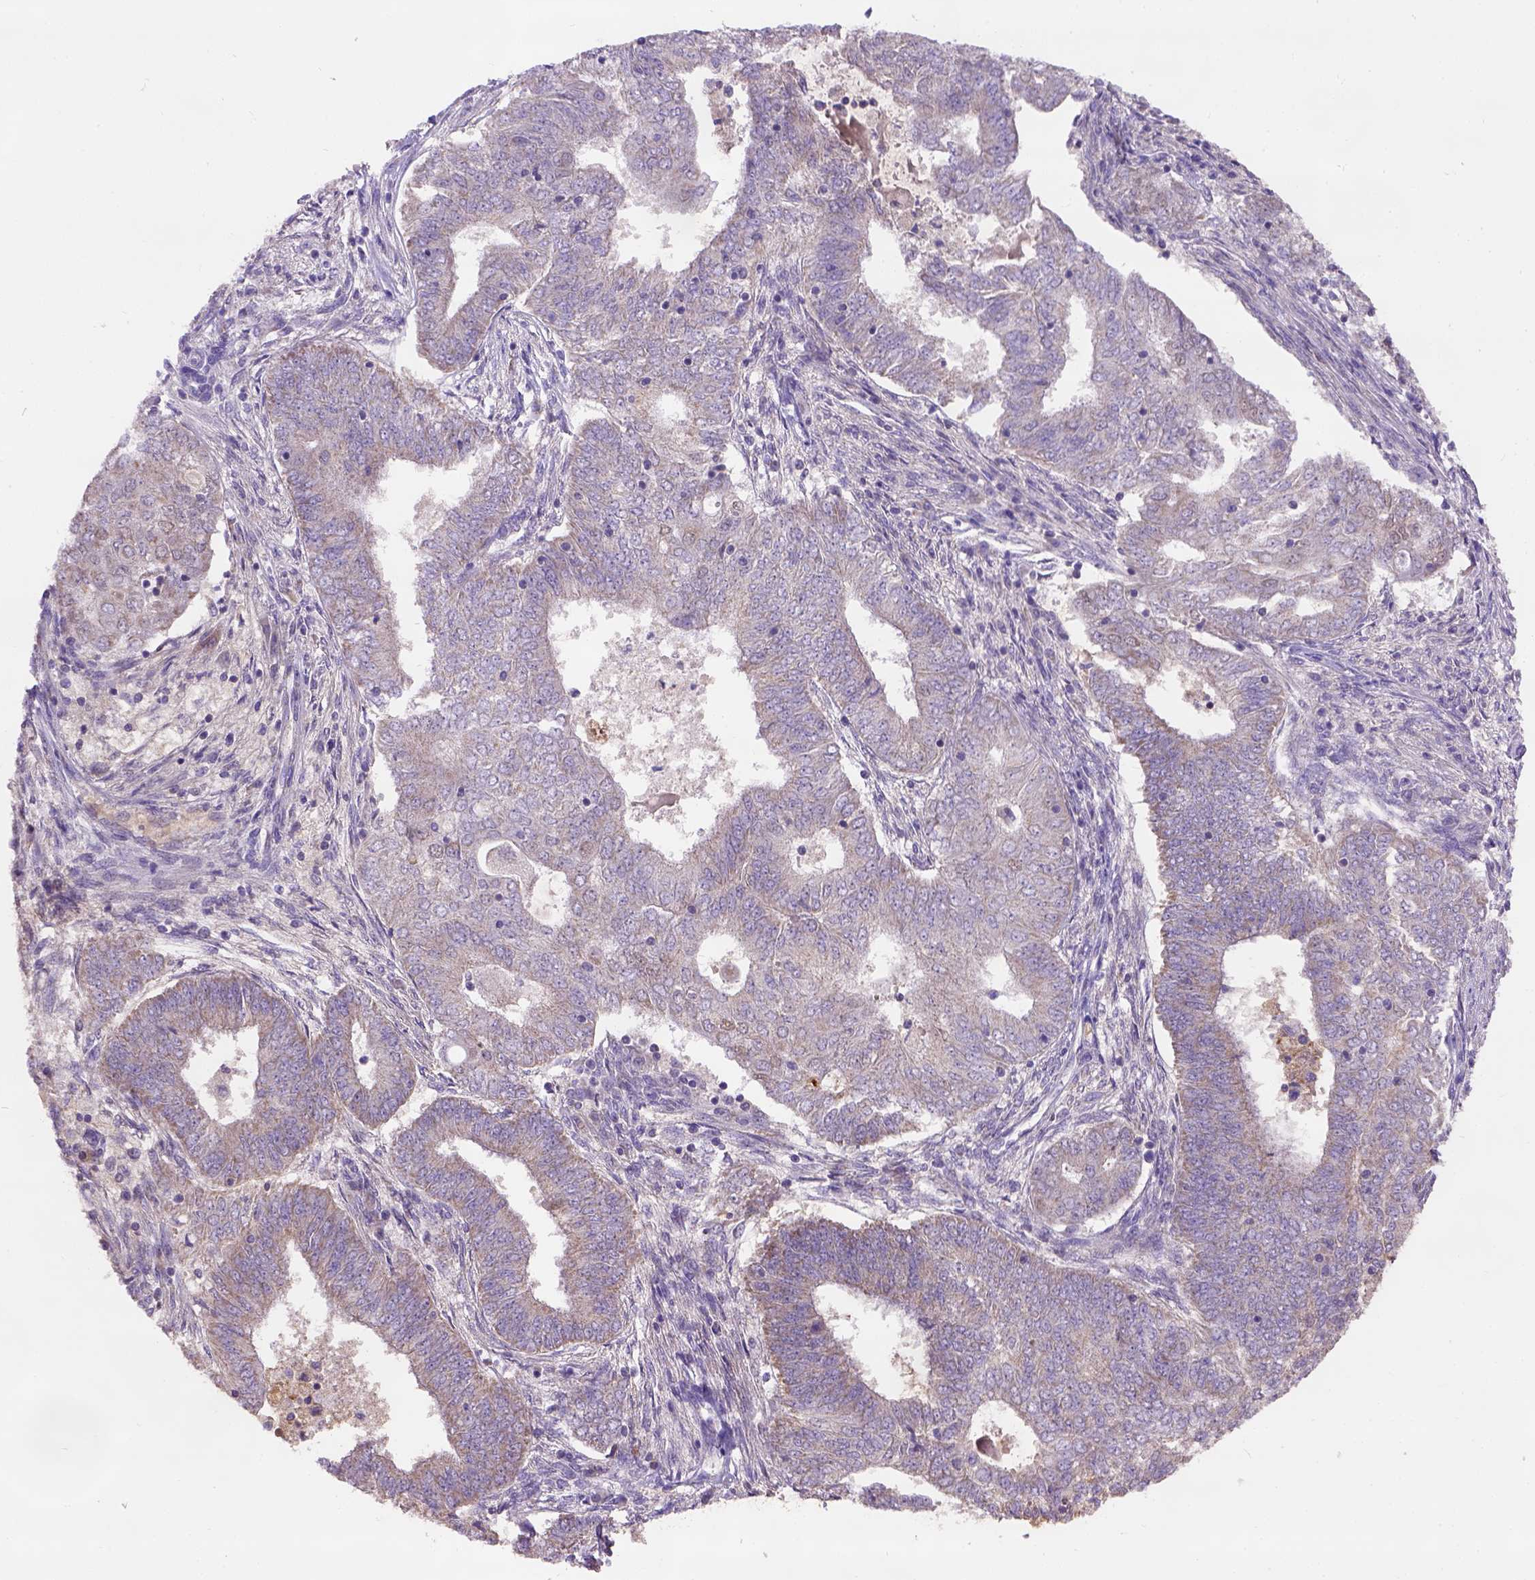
{"staining": {"intensity": "negative", "quantity": "none", "location": "none"}, "tissue": "endometrial cancer", "cell_type": "Tumor cells", "image_type": "cancer", "snomed": [{"axis": "morphology", "description": "Adenocarcinoma, NOS"}, {"axis": "topography", "description": "Endometrium"}], "caption": "Adenocarcinoma (endometrial) was stained to show a protein in brown. There is no significant positivity in tumor cells.", "gene": "L2HGDH", "patient": {"sex": "female", "age": 62}}